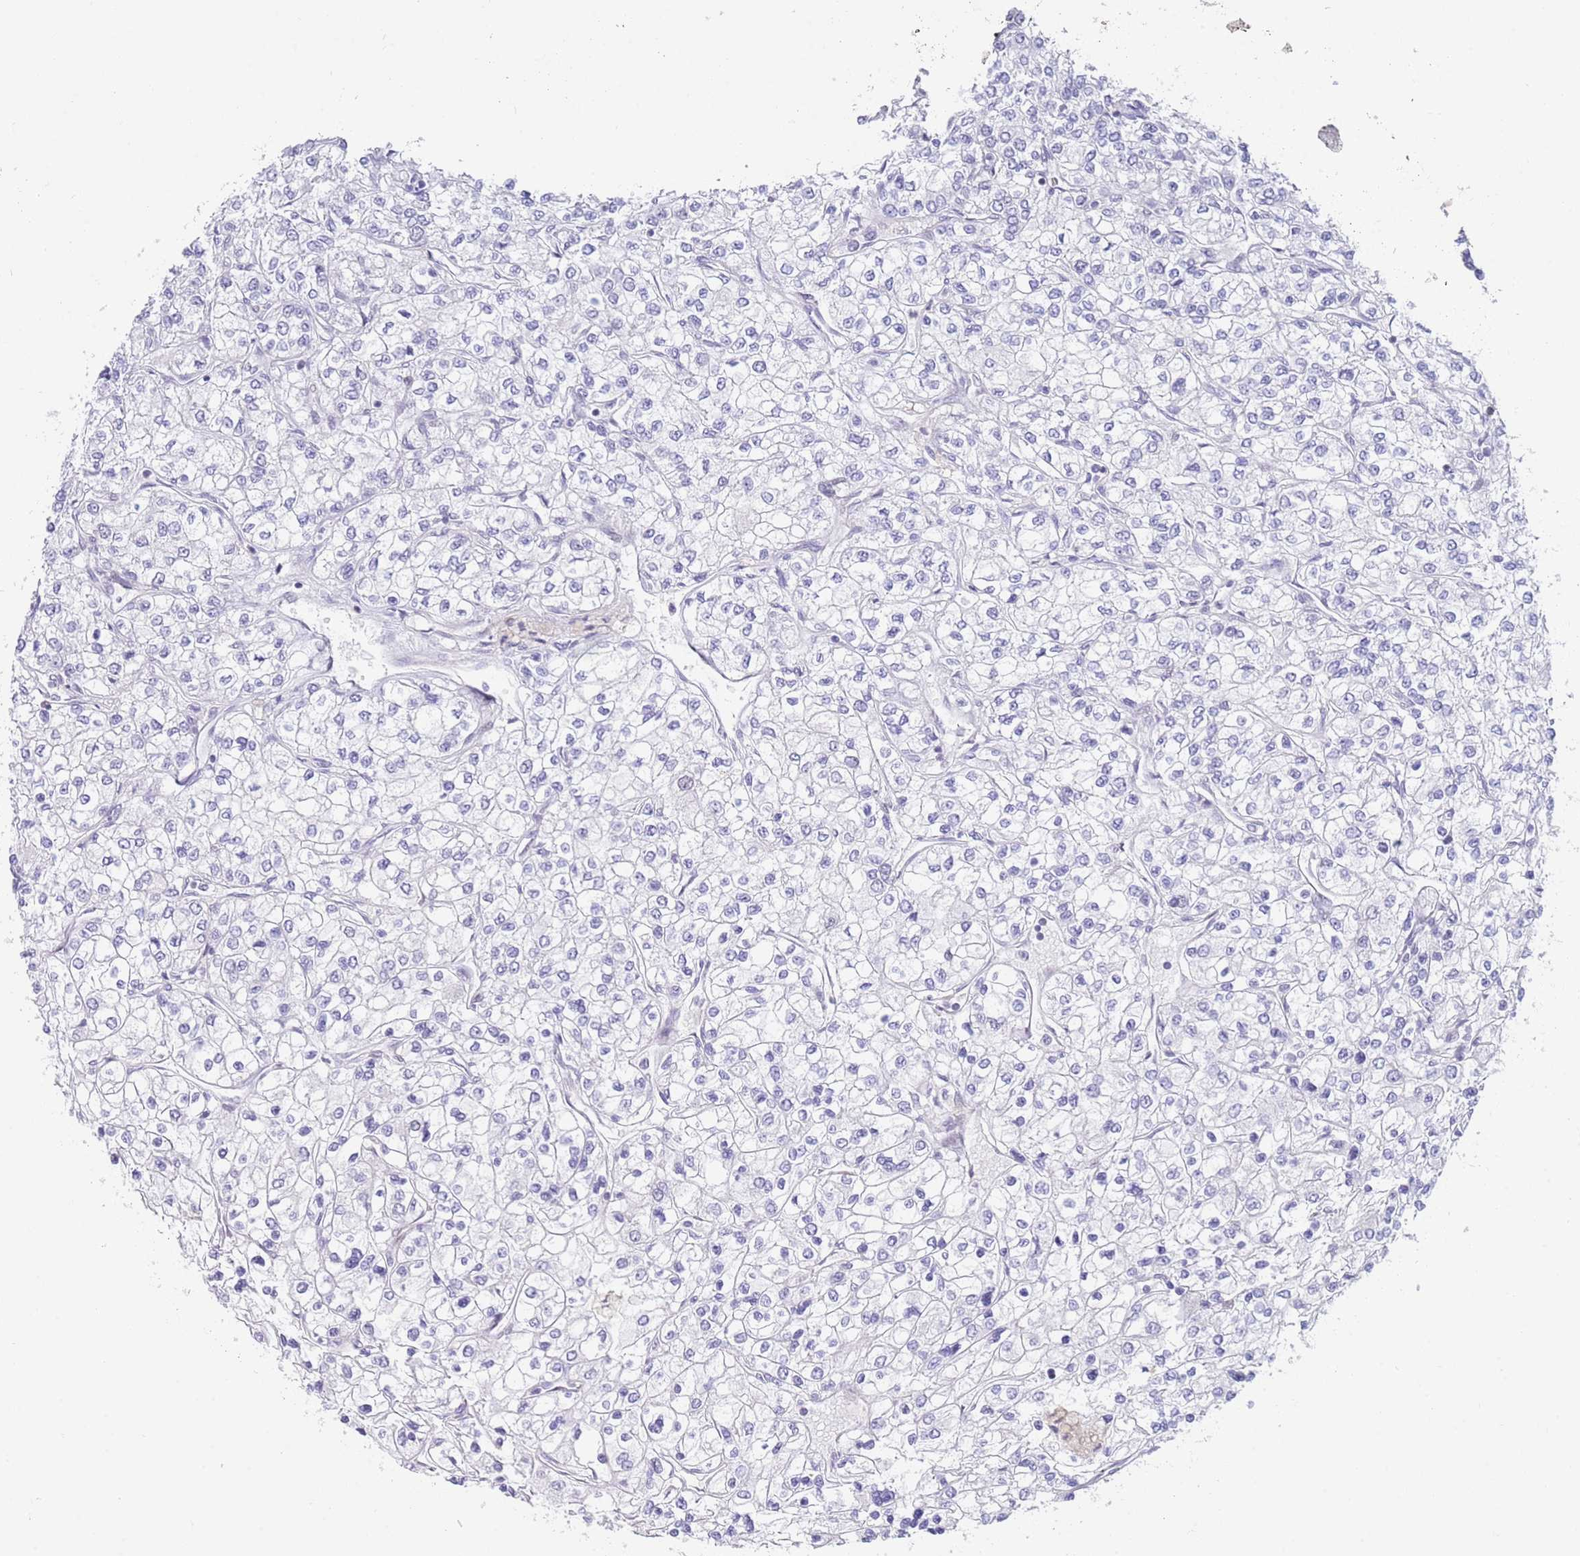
{"staining": {"intensity": "negative", "quantity": "none", "location": "none"}, "tissue": "renal cancer", "cell_type": "Tumor cells", "image_type": "cancer", "snomed": [{"axis": "morphology", "description": "Adenocarcinoma, NOS"}, {"axis": "topography", "description": "Kidney"}], "caption": "The image reveals no staining of tumor cells in adenocarcinoma (renal).", "gene": "ZNF382", "patient": {"sex": "male", "age": 80}}